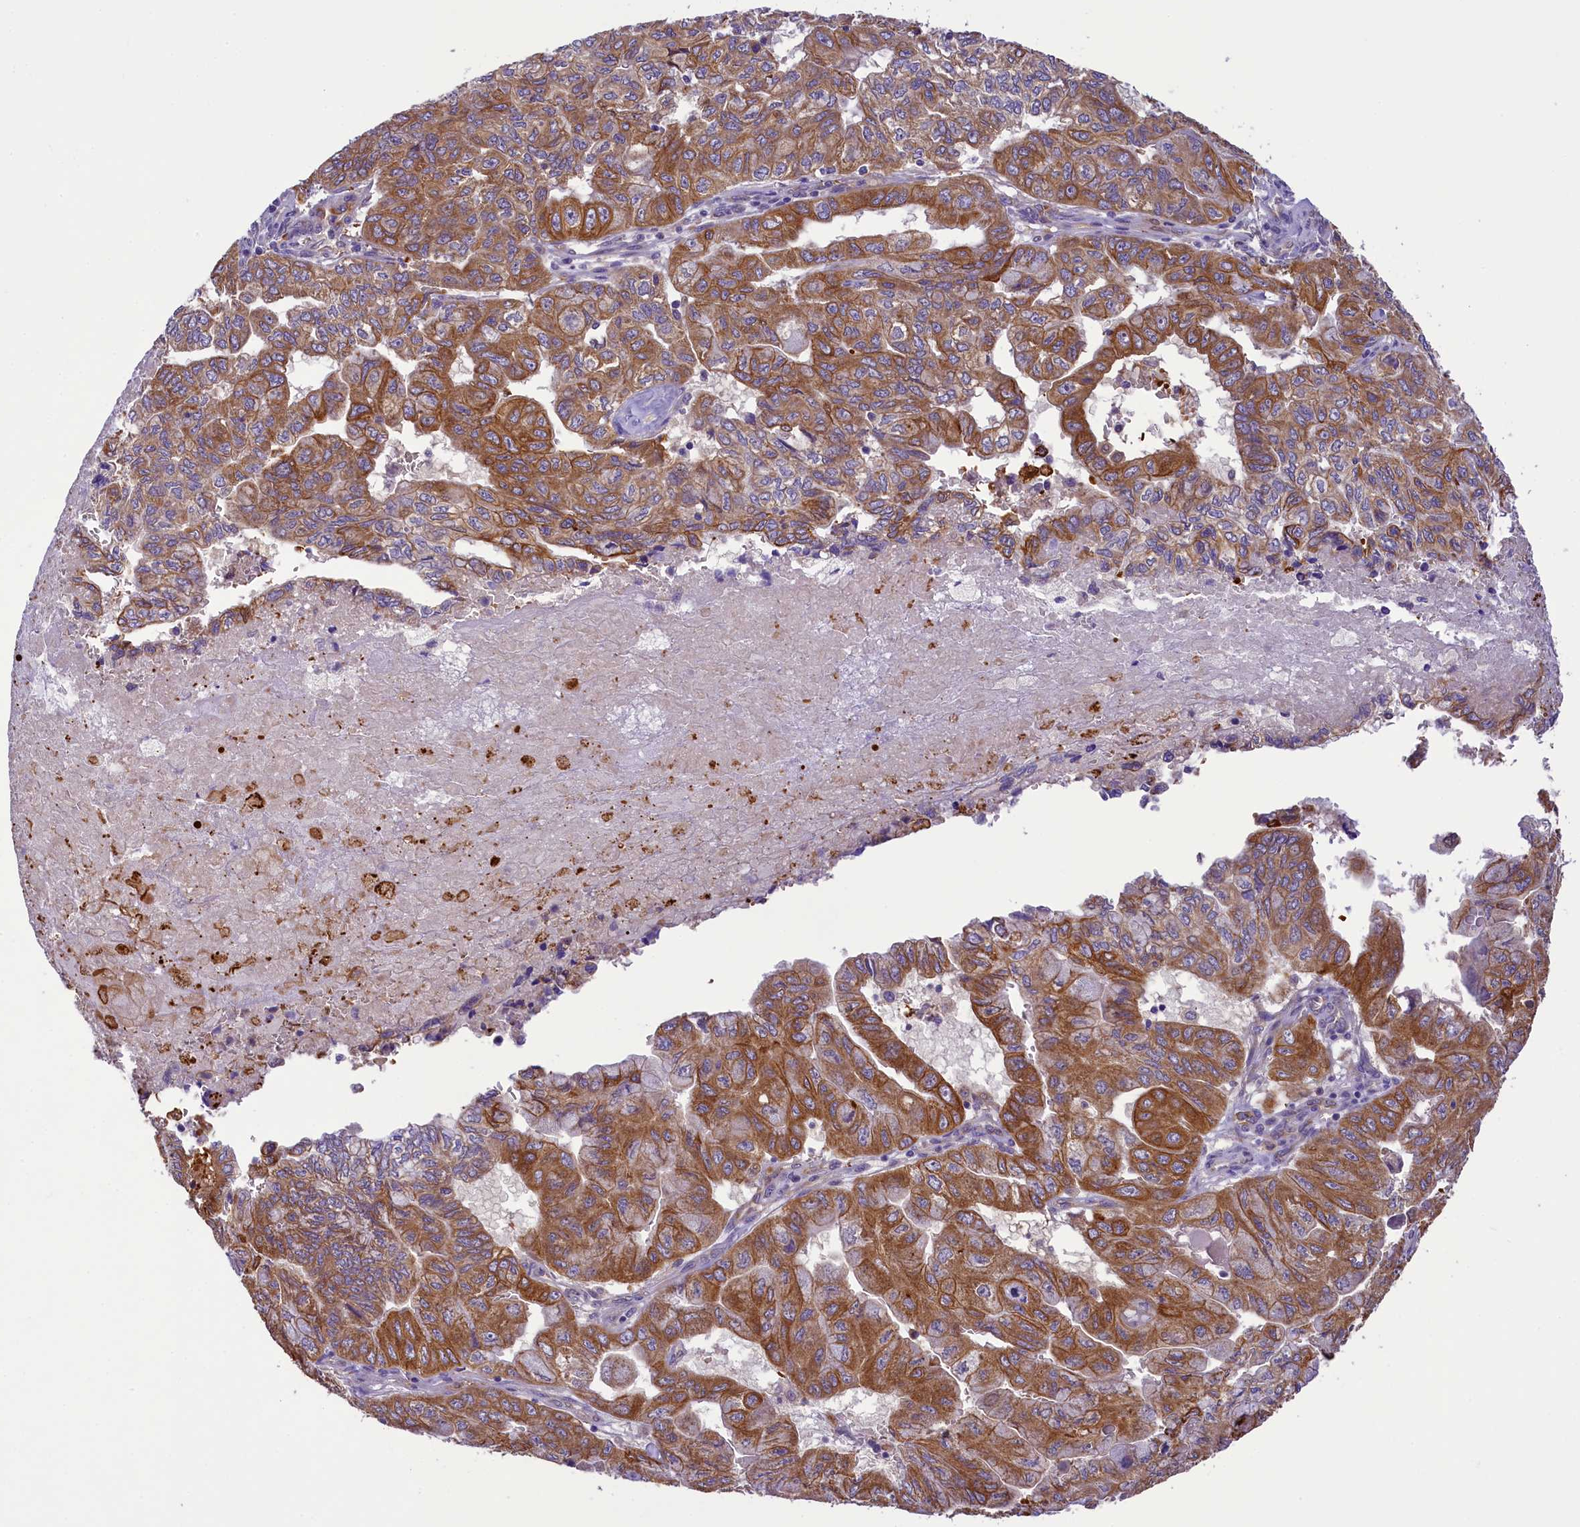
{"staining": {"intensity": "strong", "quantity": ">75%", "location": "cytoplasmic/membranous"}, "tissue": "pancreatic cancer", "cell_type": "Tumor cells", "image_type": "cancer", "snomed": [{"axis": "morphology", "description": "Adenocarcinoma, NOS"}, {"axis": "topography", "description": "Pancreas"}], "caption": "About >75% of tumor cells in pancreatic adenocarcinoma exhibit strong cytoplasmic/membranous protein staining as visualized by brown immunohistochemical staining.", "gene": "LARP4", "patient": {"sex": "male", "age": 51}}